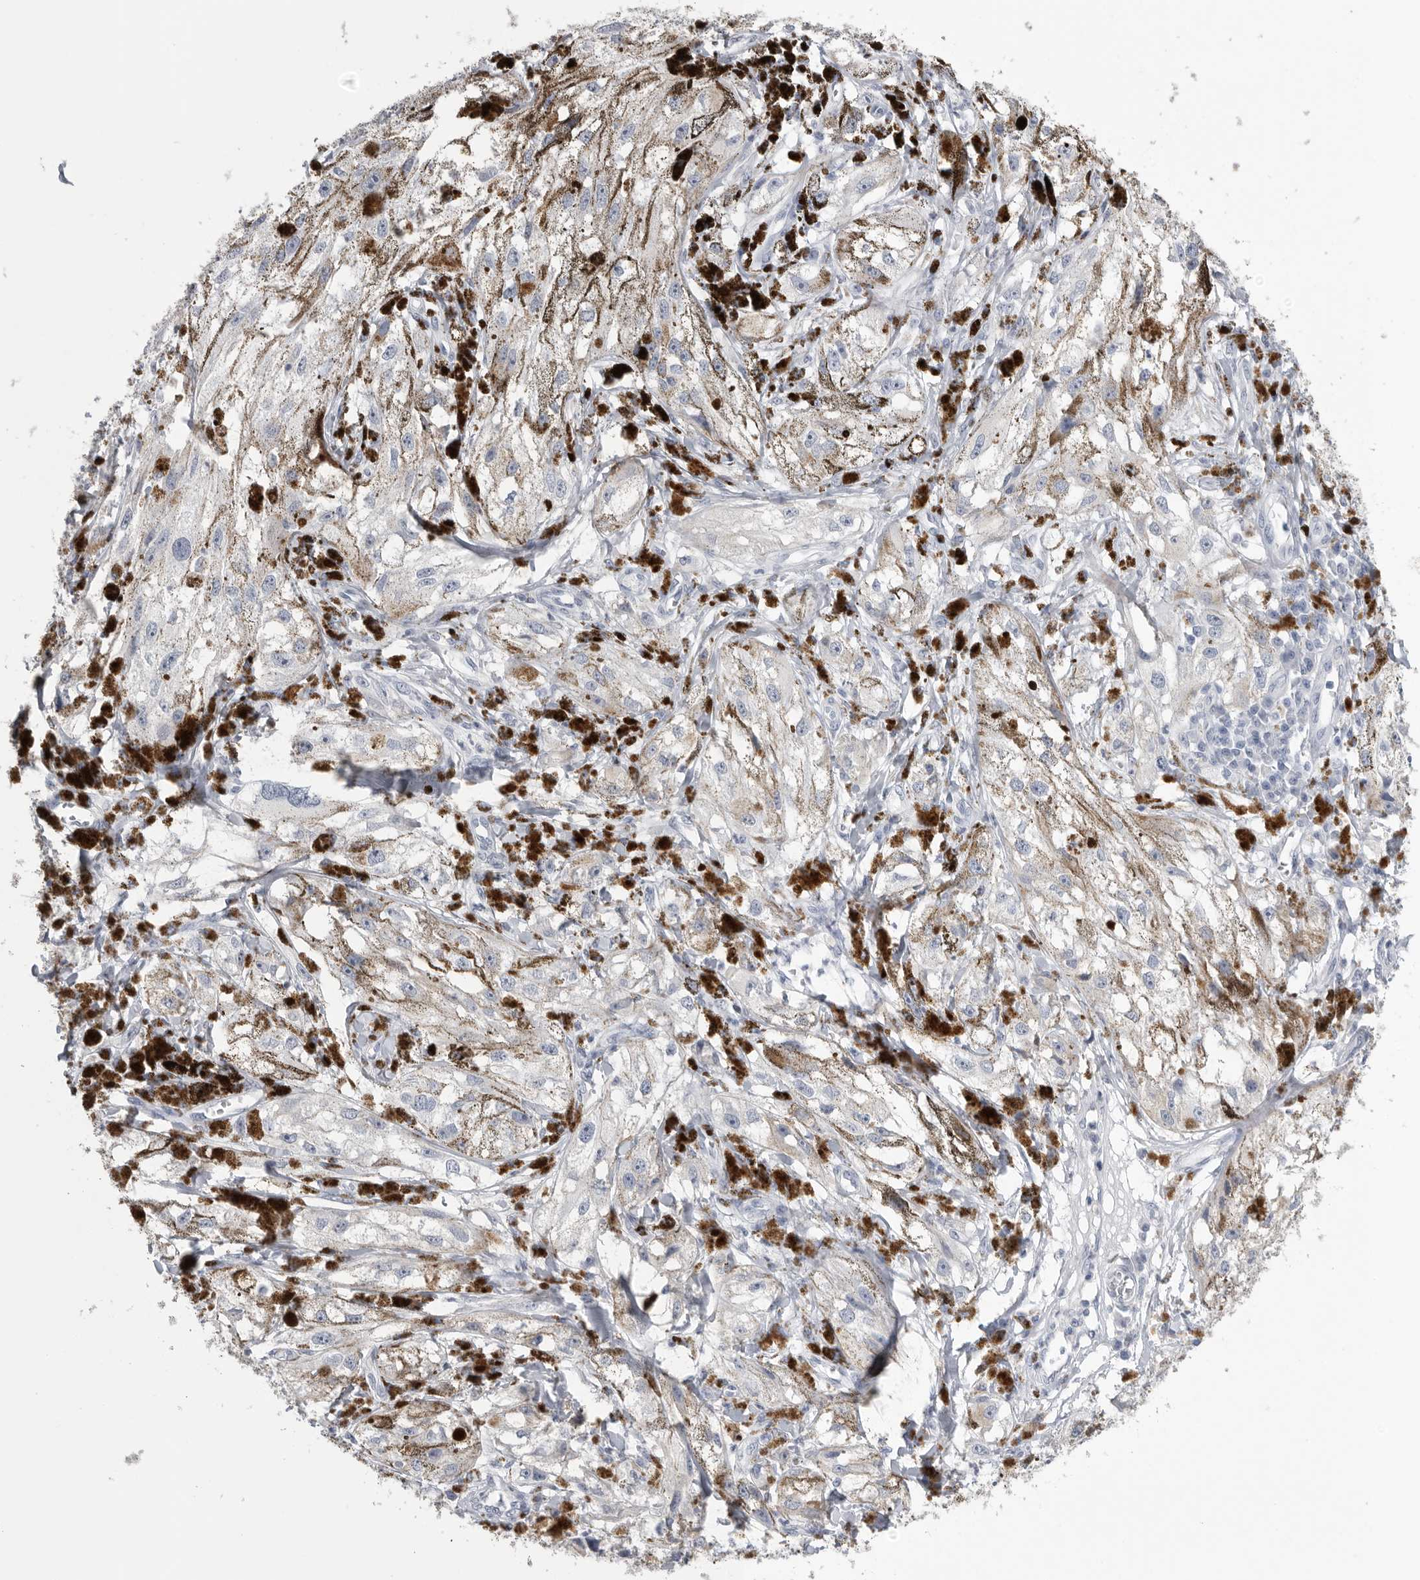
{"staining": {"intensity": "negative", "quantity": "none", "location": "none"}, "tissue": "melanoma", "cell_type": "Tumor cells", "image_type": "cancer", "snomed": [{"axis": "morphology", "description": "Malignant melanoma, NOS"}, {"axis": "topography", "description": "Skin"}], "caption": "Human malignant melanoma stained for a protein using IHC reveals no positivity in tumor cells.", "gene": "TIMP1", "patient": {"sex": "male", "age": 88}}